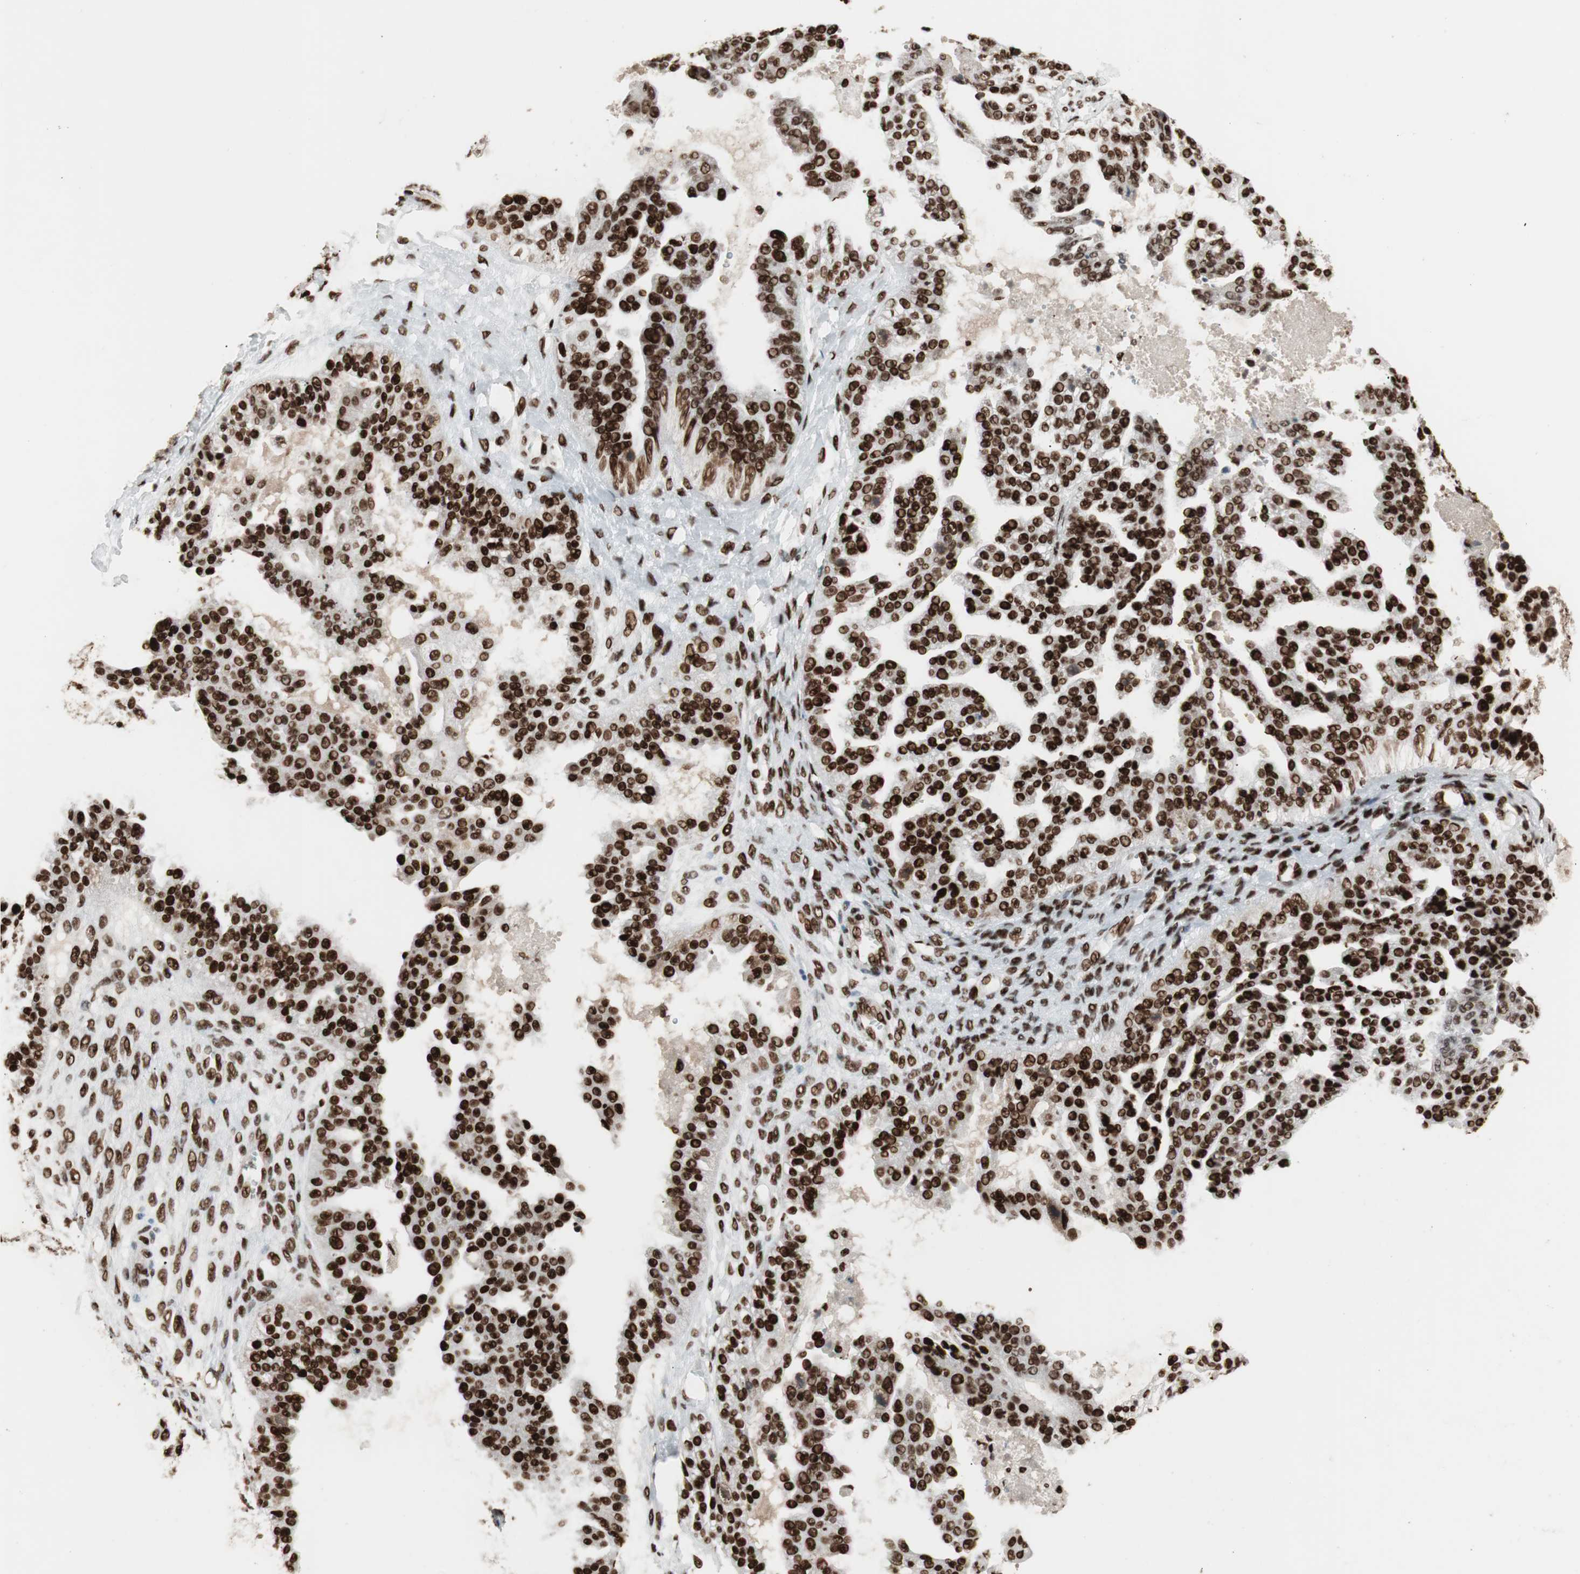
{"staining": {"intensity": "strong", "quantity": ">75%", "location": "nuclear"}, "tissue": "ovarian cancer", "cell_type": "Tumor cells", "image_type": "cancer", "snomed": [{"axis": "morphology", "description": "Carcinoma, NOS"}, {"axis": "topography", "description": "Soft tissue"}, {"axis": "topography", "description": "Ovary"}], "caption": "A brown stain shows strong nuclear staining of a protein in ovarian cancer tumor cells. (DAB IHC, brown staining for protein, blue staining for nuclei).", "gene": "PSME3", "patient": {"sex": "female", "age": 54}}